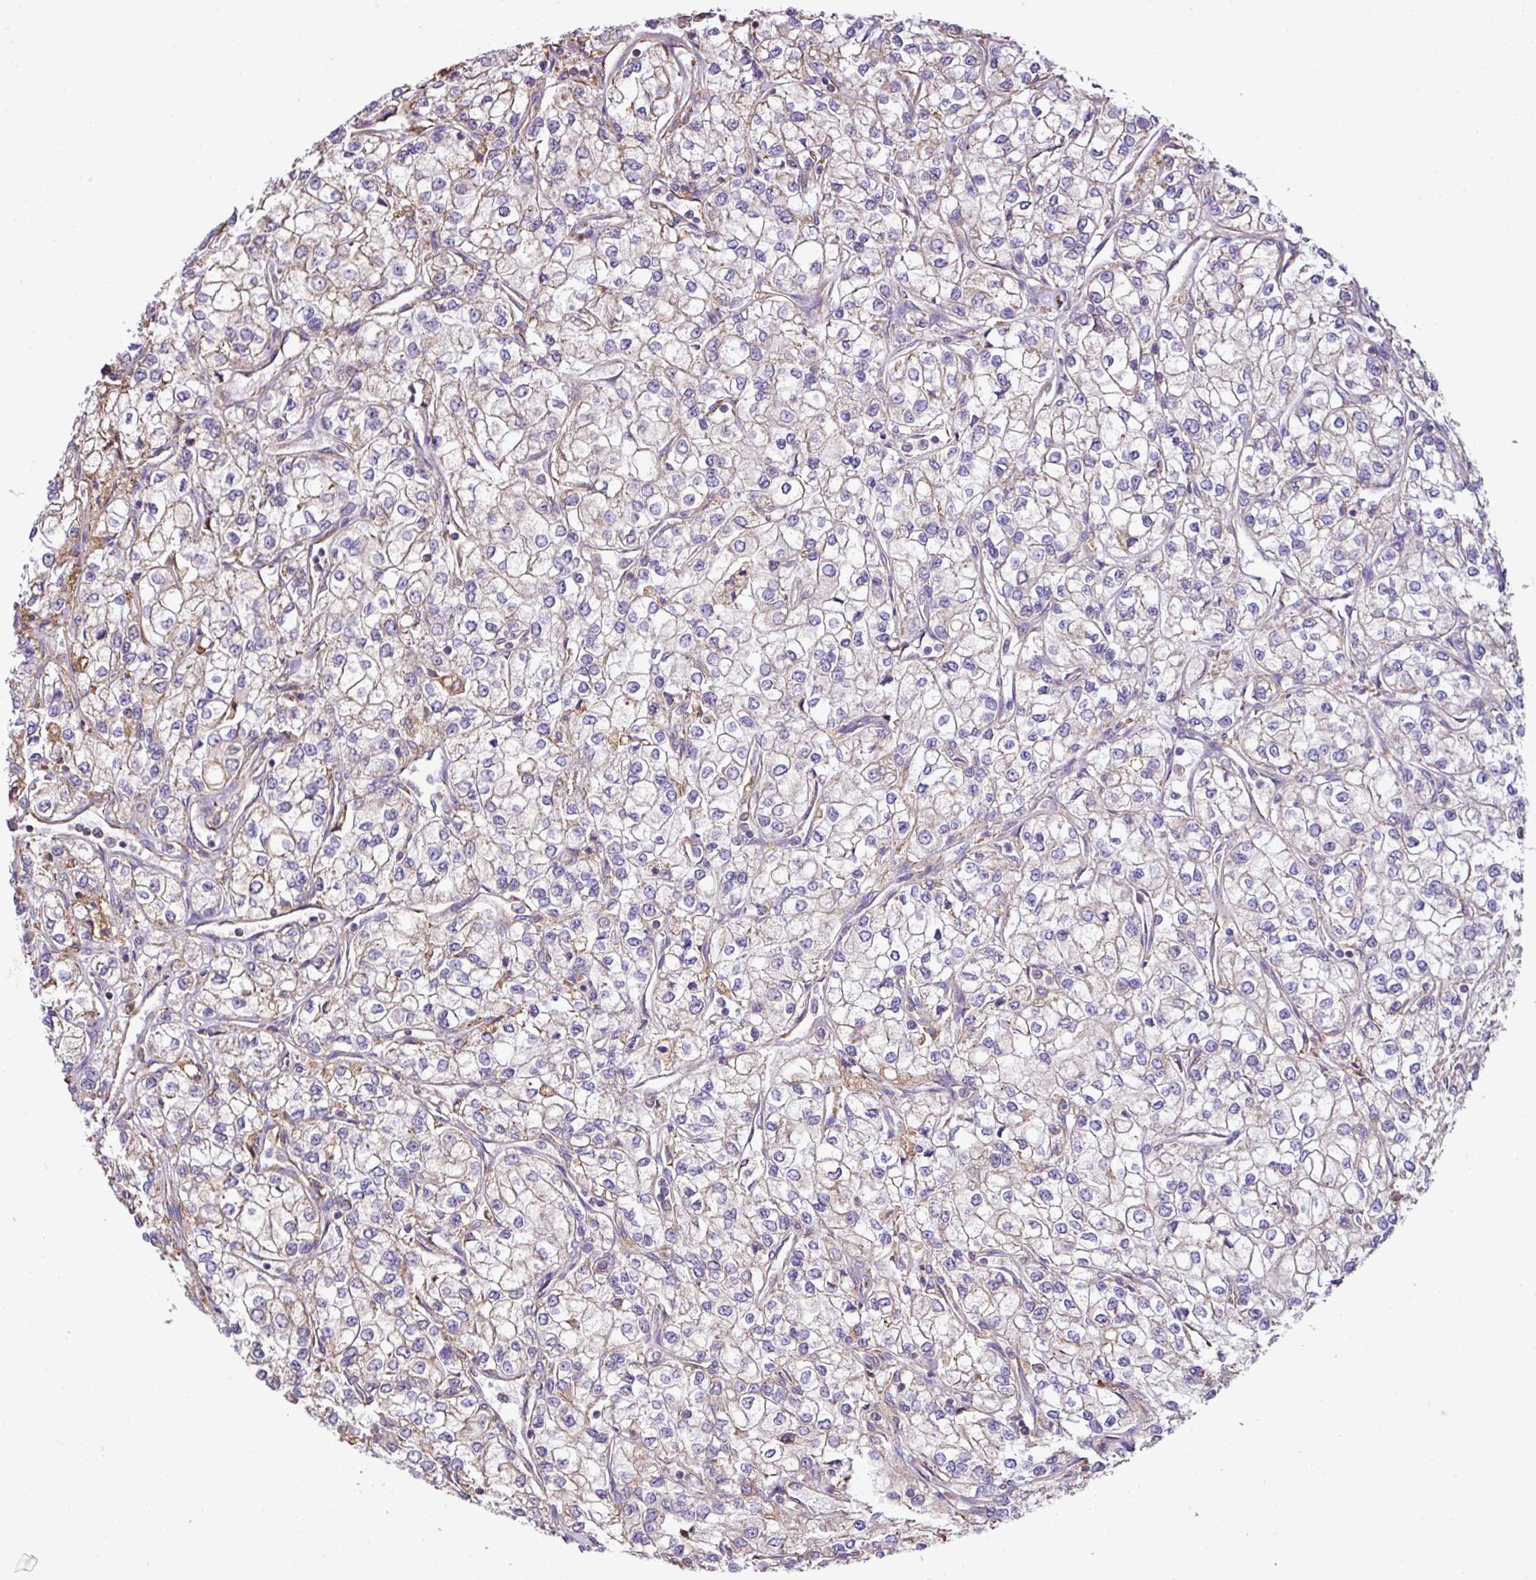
{"staining": {"intensity": "negative", "quantity": "none", "location": "none"}, "tissue": "renal cancer", "cell_type": "Tumor cells", "image_type": "cancer", "snomed": [{"axis": "morphology", "description": "Adenocarcinoma, NOS"}, {"axis": "topography", "description": "Kidney"}], "caption": "DAB immunohistochemical staining of human renal cancer exhibits no significant expression in tumor cells. (DAB immunohistochemistry, high magnification).", "gene": "ZSCAN5A", "patient": {"sex": "male", "age": 80}}